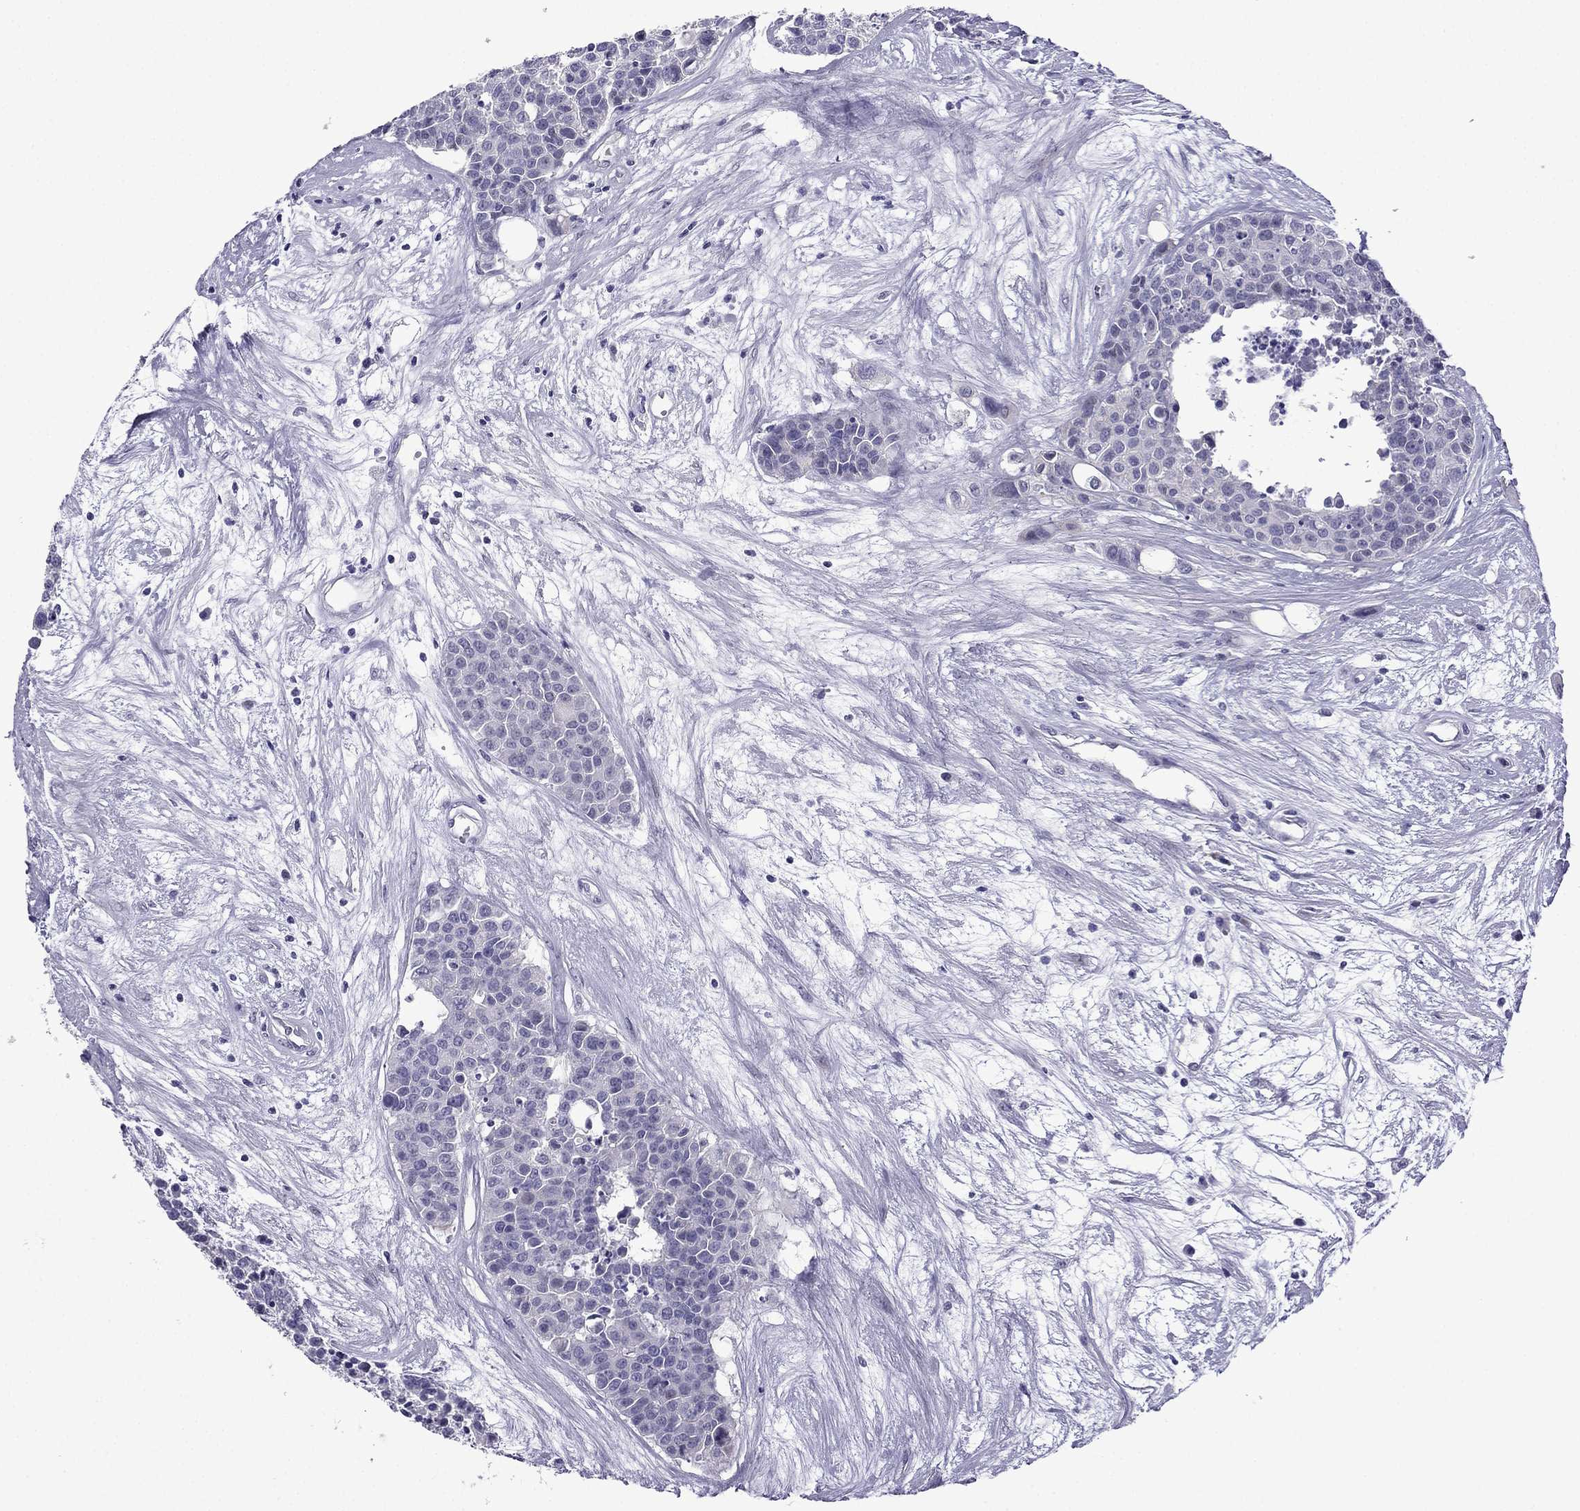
{"staining": {"intensity": "negative", "quantity": "none", "location": "none"}, "tissue": "carcinoid", "cell_type": "Tumor cells", "image_type": "cancer", "snomed": [{"axis": "morphology", "description": "Carcinoid, malignant, NOS"}, {"axis": "topography", "description": "Colon"}], "caption": "Human carcinoid stained for a protein using immunohistochemistry reveals no positivity in tumor cells.", "gene": "POM121L12", "patient": {"sex": "male", "age": 81}}